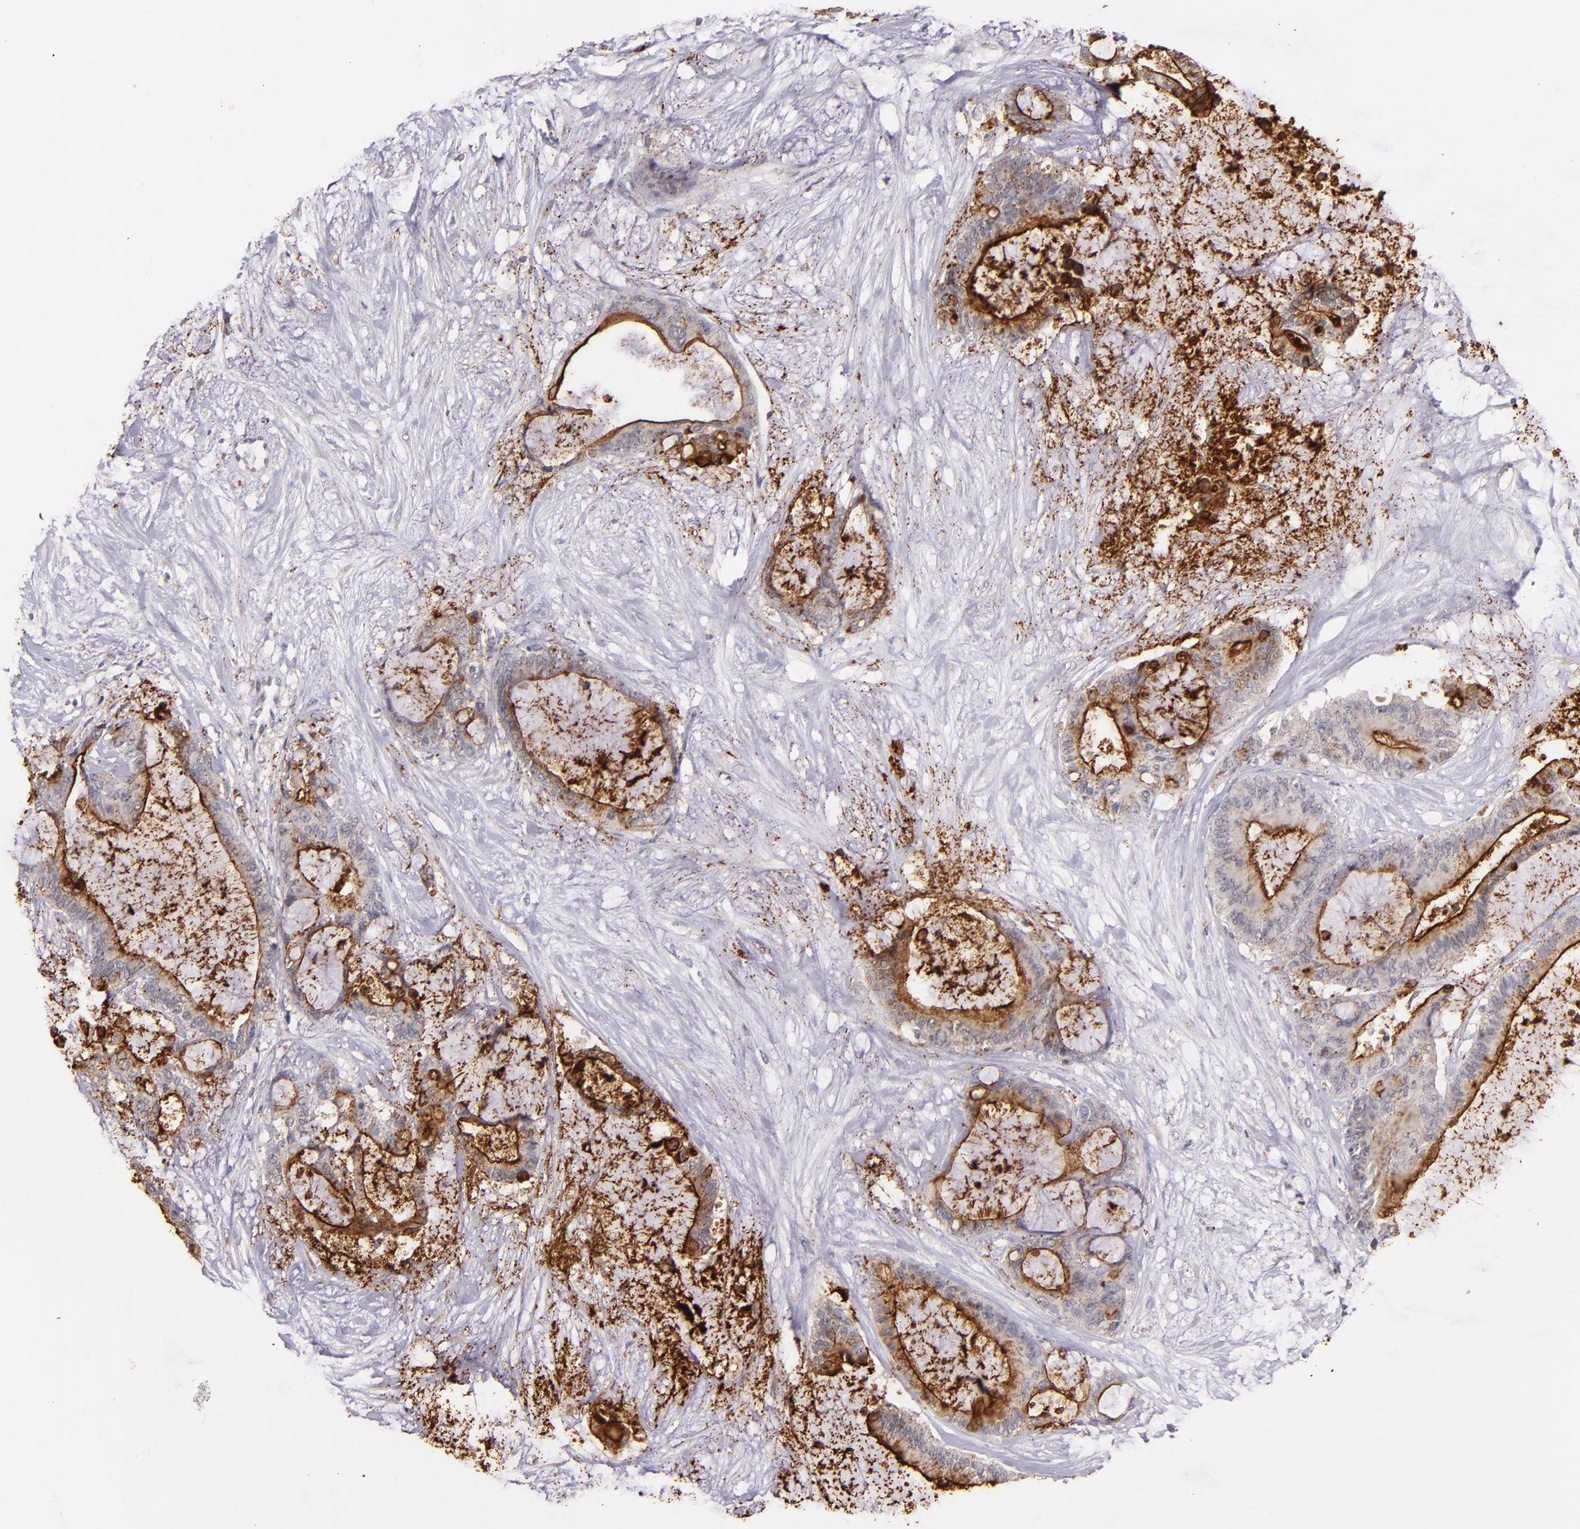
{"staining": {"intensity": "strong", "quantity": ">75%", "location": "cytoplasmic/membranous"}, "tissue": "liver cancer", "cell_type": "Tumor cells", "image_type": "cancer", "snomed": [{"axis": "morphology", "description": "Cholangiocarcinoma"}, {"axis": "topography", "description": "Liver"}], "caption": "About >75% of tumor cells in human cholangiocarcinoma (liver) demonstrate strong cytoplasmic/membranous protein positivity as visualized by brown immunohistochemical staining.", "gene": "SYP", "patient": {"sex": "female", "age": 73}}